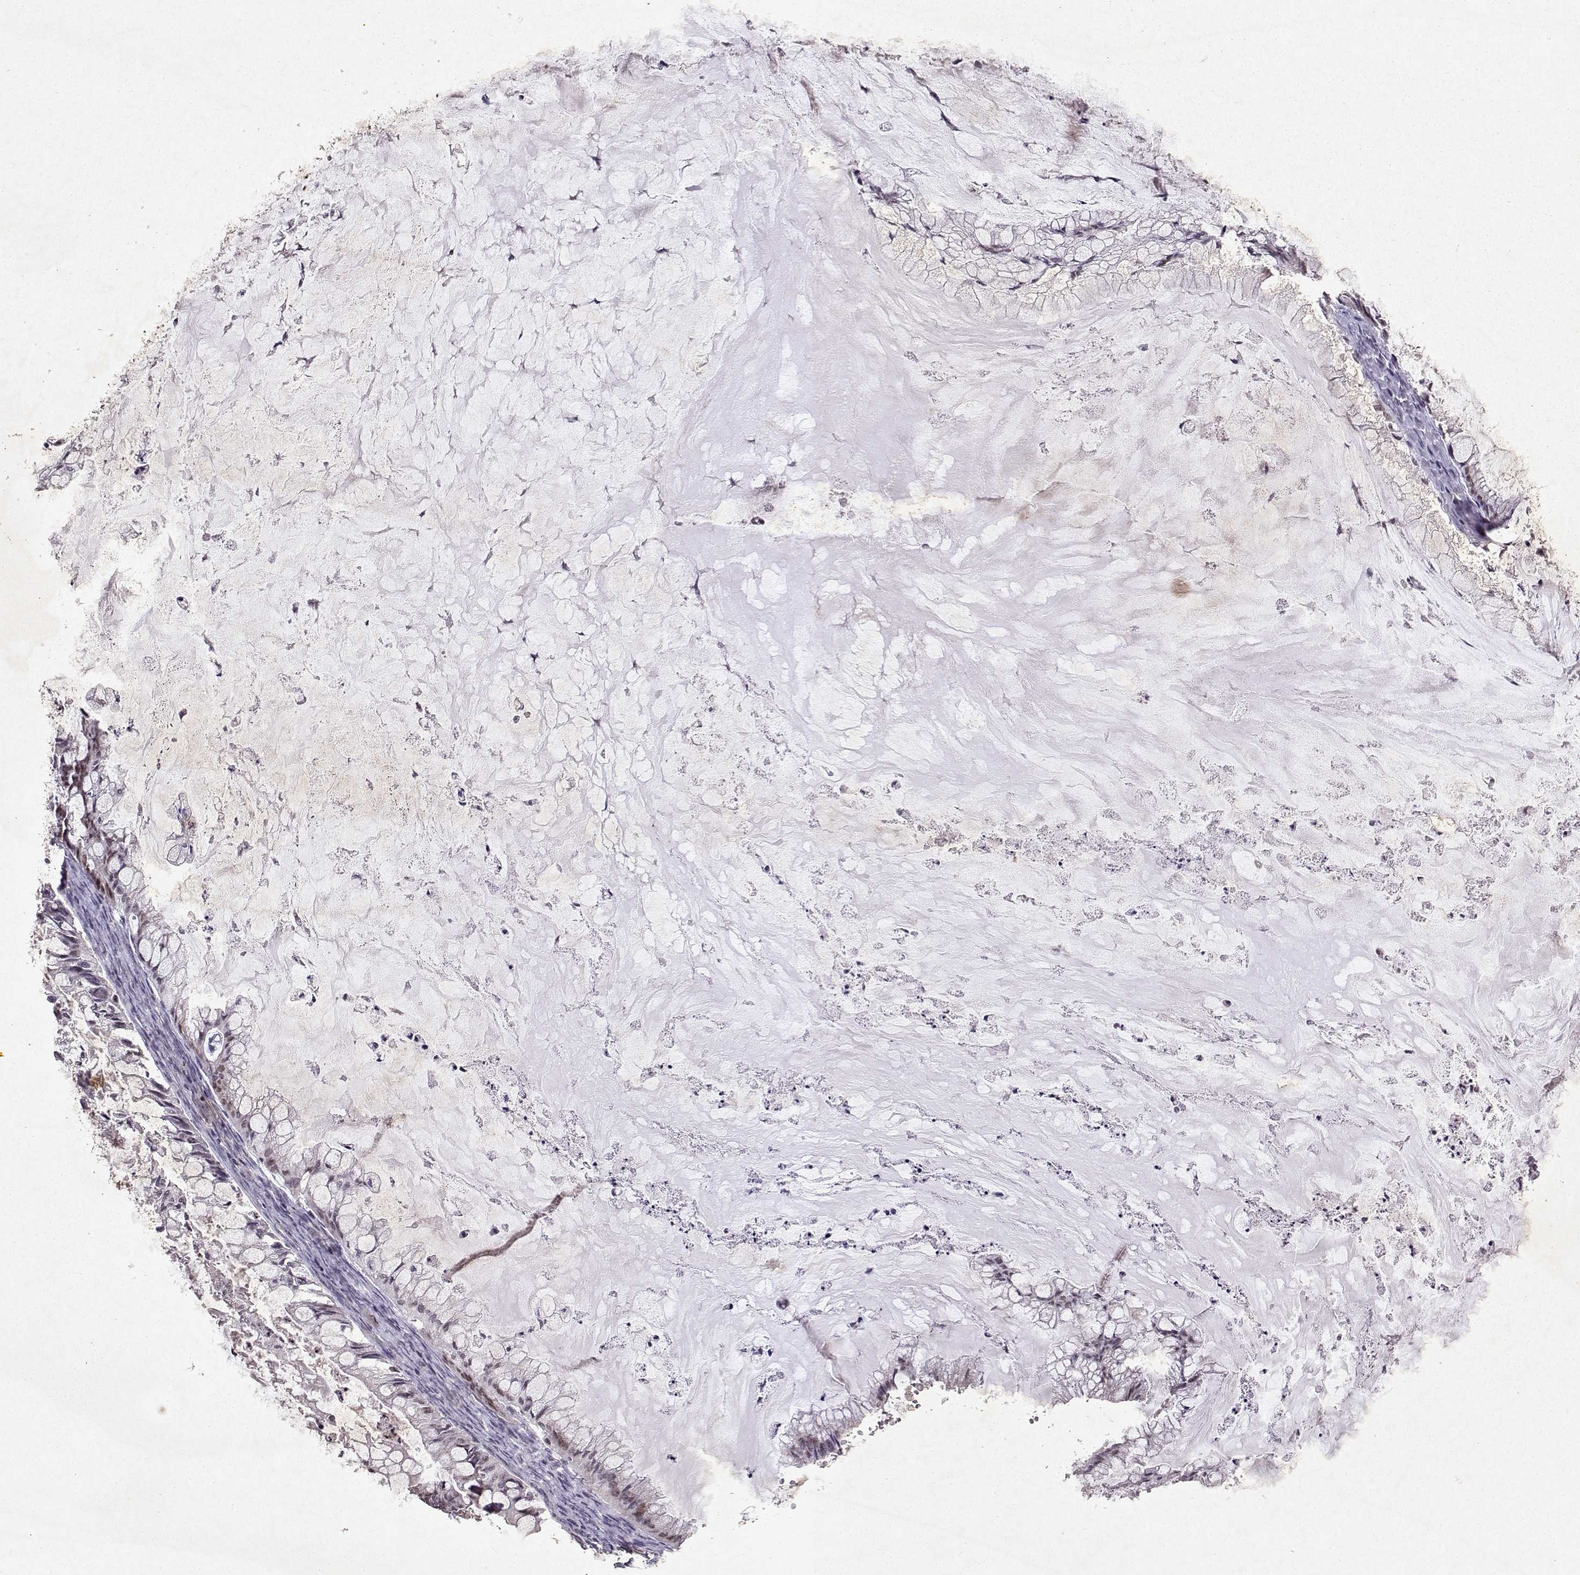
{"staining": {"intensity": "negative", "quantity": "none", "location": "none"}, "tissue": "ovarian cancer", "cell_type": "Tumor cells", "image_type": "cancer", "snomed": [{"axis": "morphology", "description": "Cystadenocarcinoma, mucinous, NOS"}, {"axis": "topography", "description": "Ovary"}], "caption": "The image reveals no significant positivity in tumor cells of ovarian cancer (mucinous cystadenocarcinoma).", "gene": "DDX56", "patient": {"sex": "female", "age": 57}}